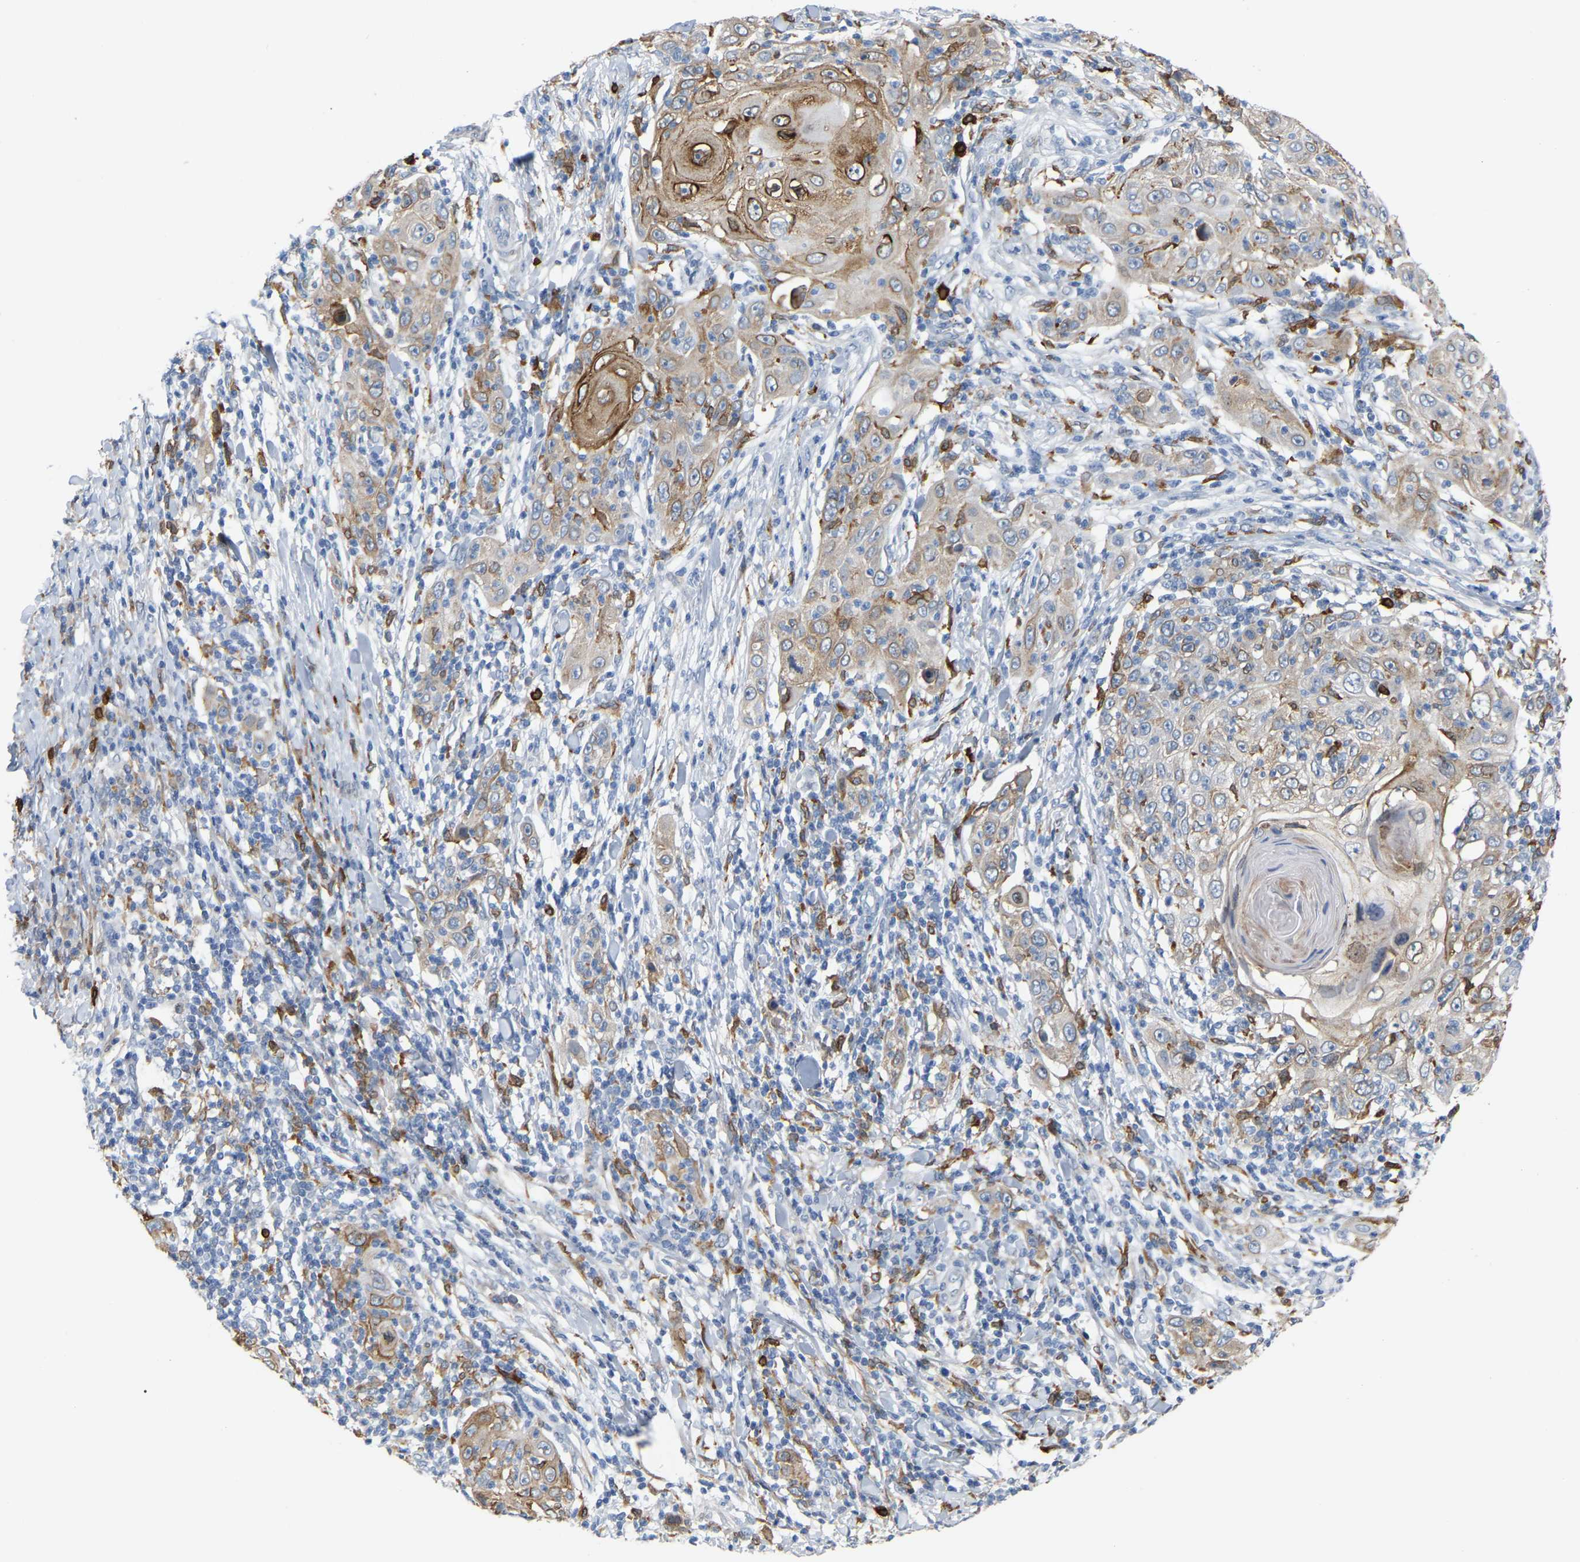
{"staining": {"intensity": "moderate", "quantity": "<25%", "location": "cytoplasmic/membranous"}, "tissue": "skin cancer", "cell_type": "Tumor cells", "image_type": "cancer", "snomed": [{"axis": "morphology", "description": "Squamous cell carcinoma, NOS"}, {"axis": "topography", "description": "Skin"}], "caption": "Immunohistochemical staining of human skin cancer (squamous cell carcinoma) exhibits moderate cytoplasmic/membranous protein positivity in approximately <25% of tumor cells.", "gene": "PTGS1", "patient": {"sex": "female", "age": 88}}